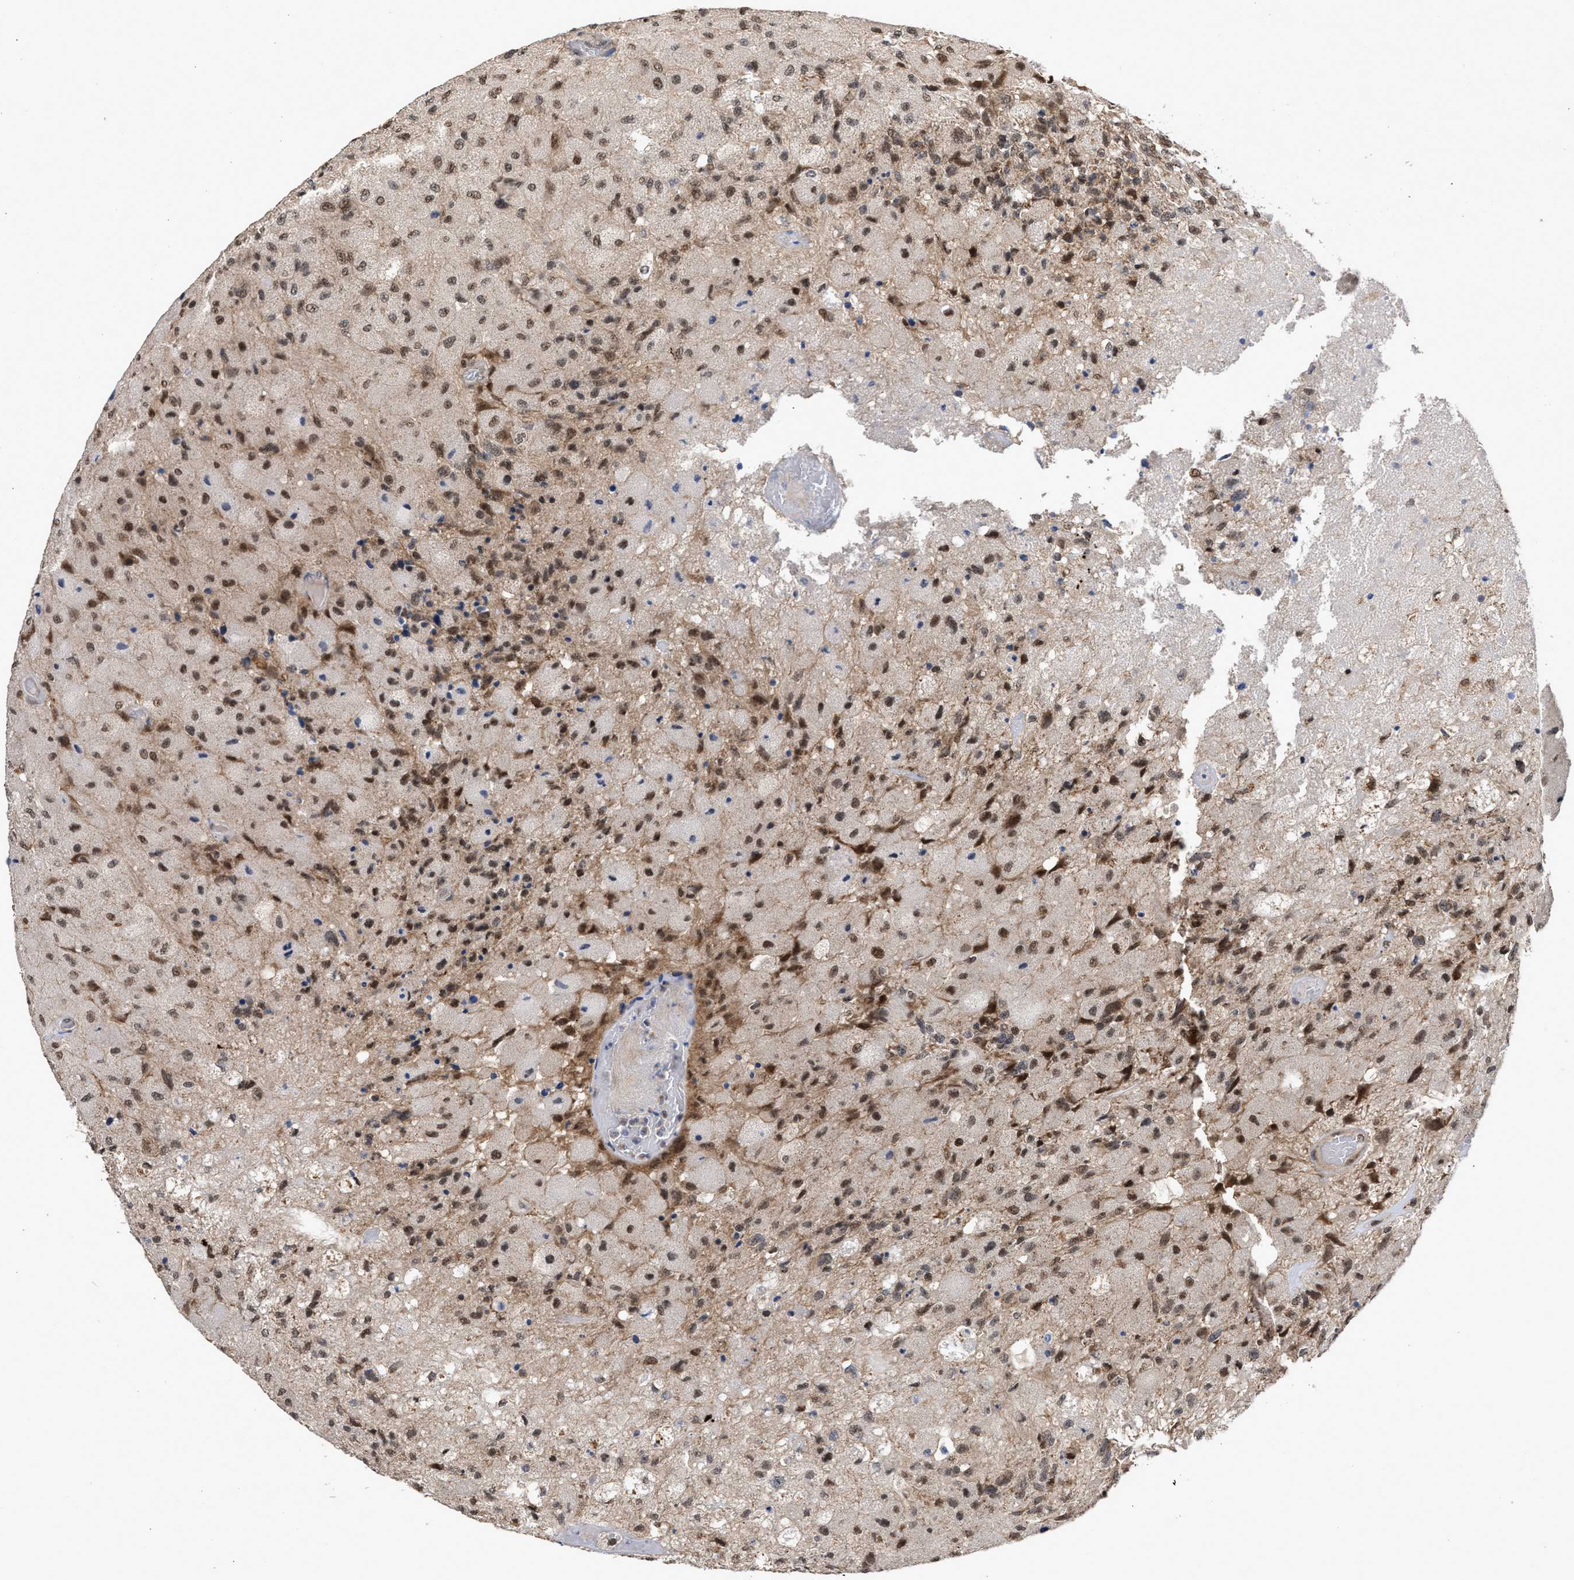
{"staining": {"intensity": "weak", "quantity": ">75%", "location": "nuclear"}, "tissue": "glioma", "cell_type": "Tumor cells", "image_type": "cancer", "snomed": [{"axis": "morphology", "description": "Normal tissue, NOS"}, {"axis": "morphology", "description": "Glioma, malignant, High grade"}, {"axis": "topography", "description": "Cerebral cortex"}], "caption": "High-grade glioma (malignant) stained for a protein (brown) shows weak nuclear positive staining in approximately >75% of tumor cells.", "gene": "MKNK2", "patient": {"sex": "male", "age": 77}}